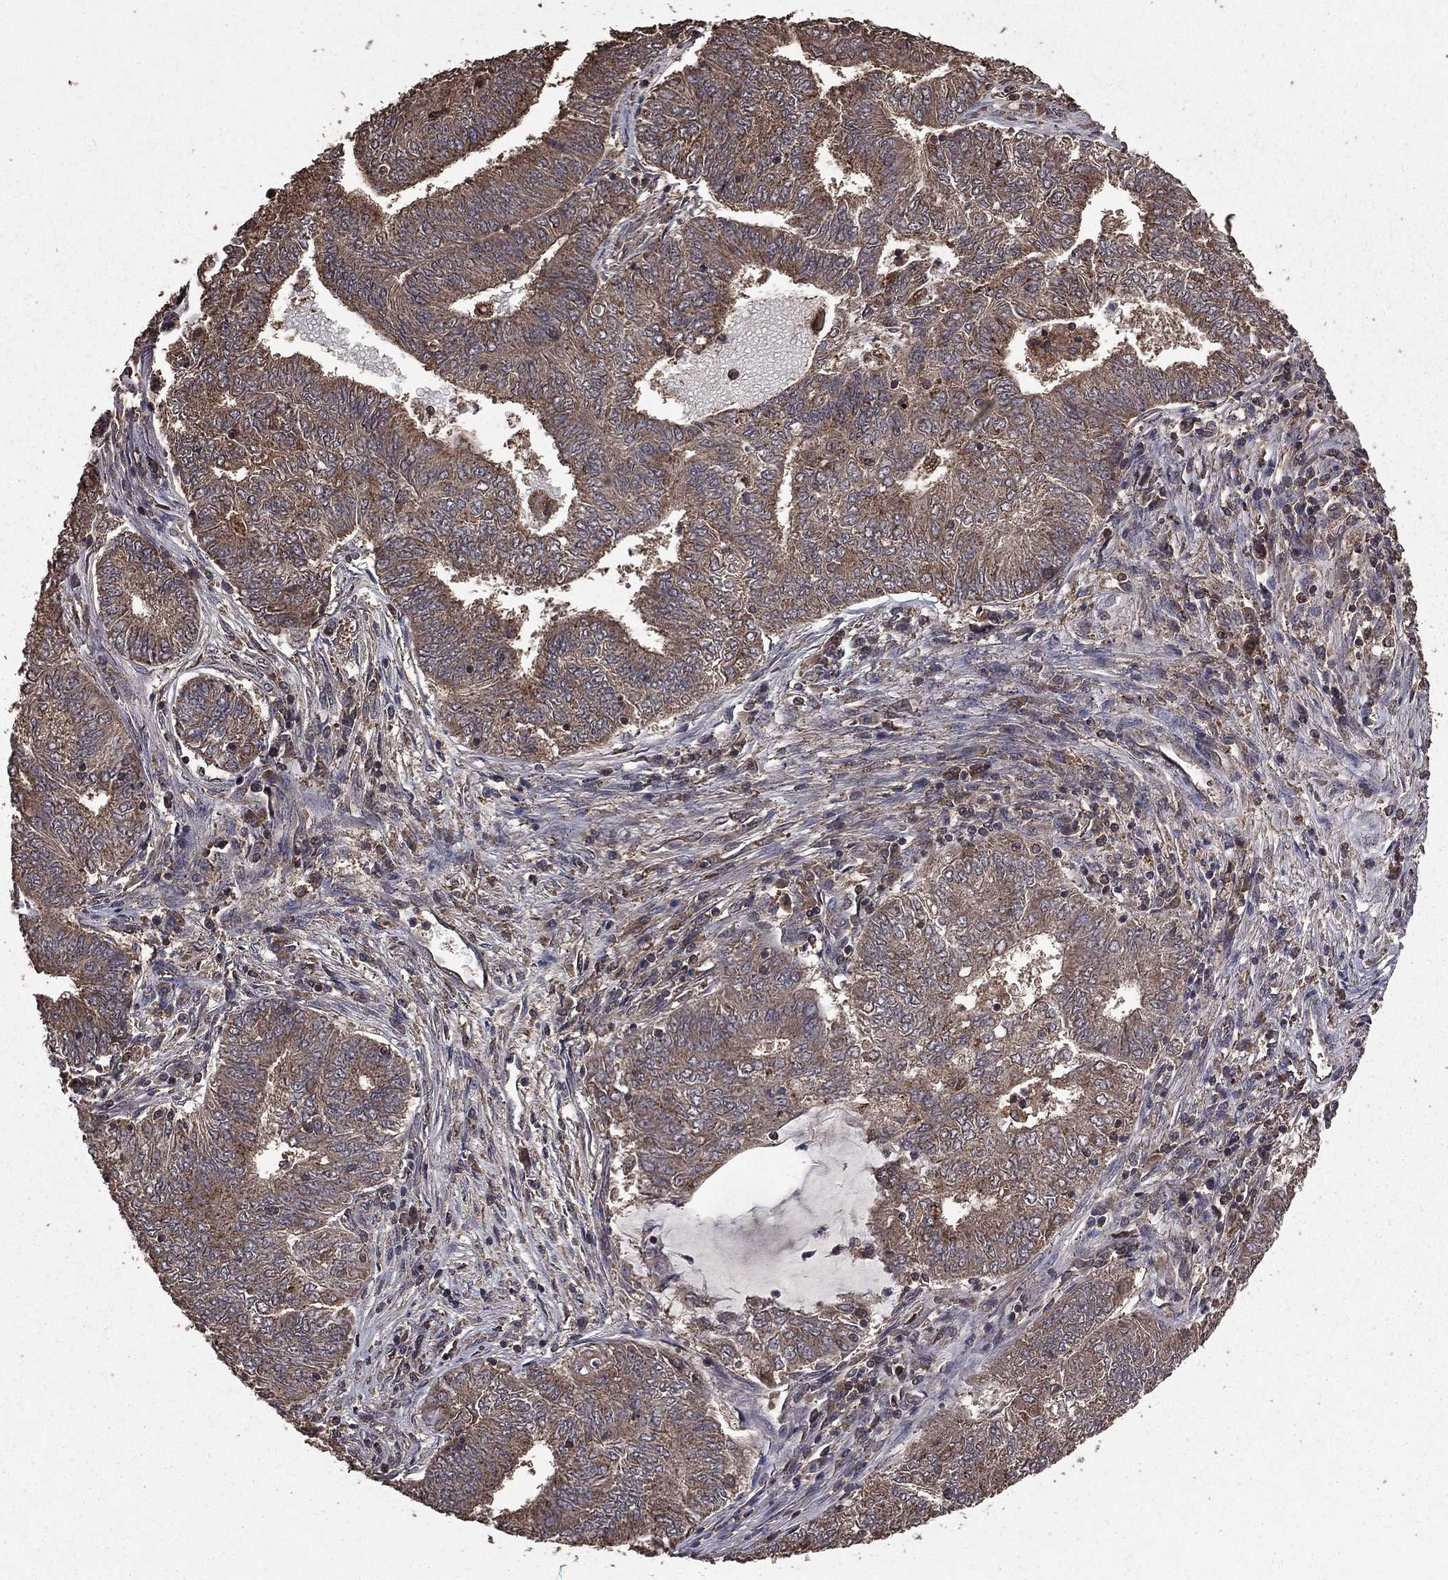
{"staining": {"intensity": "weak", "quantity": "25%-75%", "location": "cytoplasmic/membranous"}, "tissue": "endometrial cancer", "cell_type": "Tumor cells", "image_type": "cancer", "snomed": [{"axis": "morphology", "description": "Adenocarcinoma, NOS"}, {"axis": "topography", "description": "Endometrium"}], "caption": "Endometrial cancer (adenocarcinoma) stained for a protein (brown) reveals weak cytoplasmic/membranous positive staining in approximately 25%-75% of tumor cells.", "gene": "BIRC6", "patient": {"sex": "female", "age": 62}}